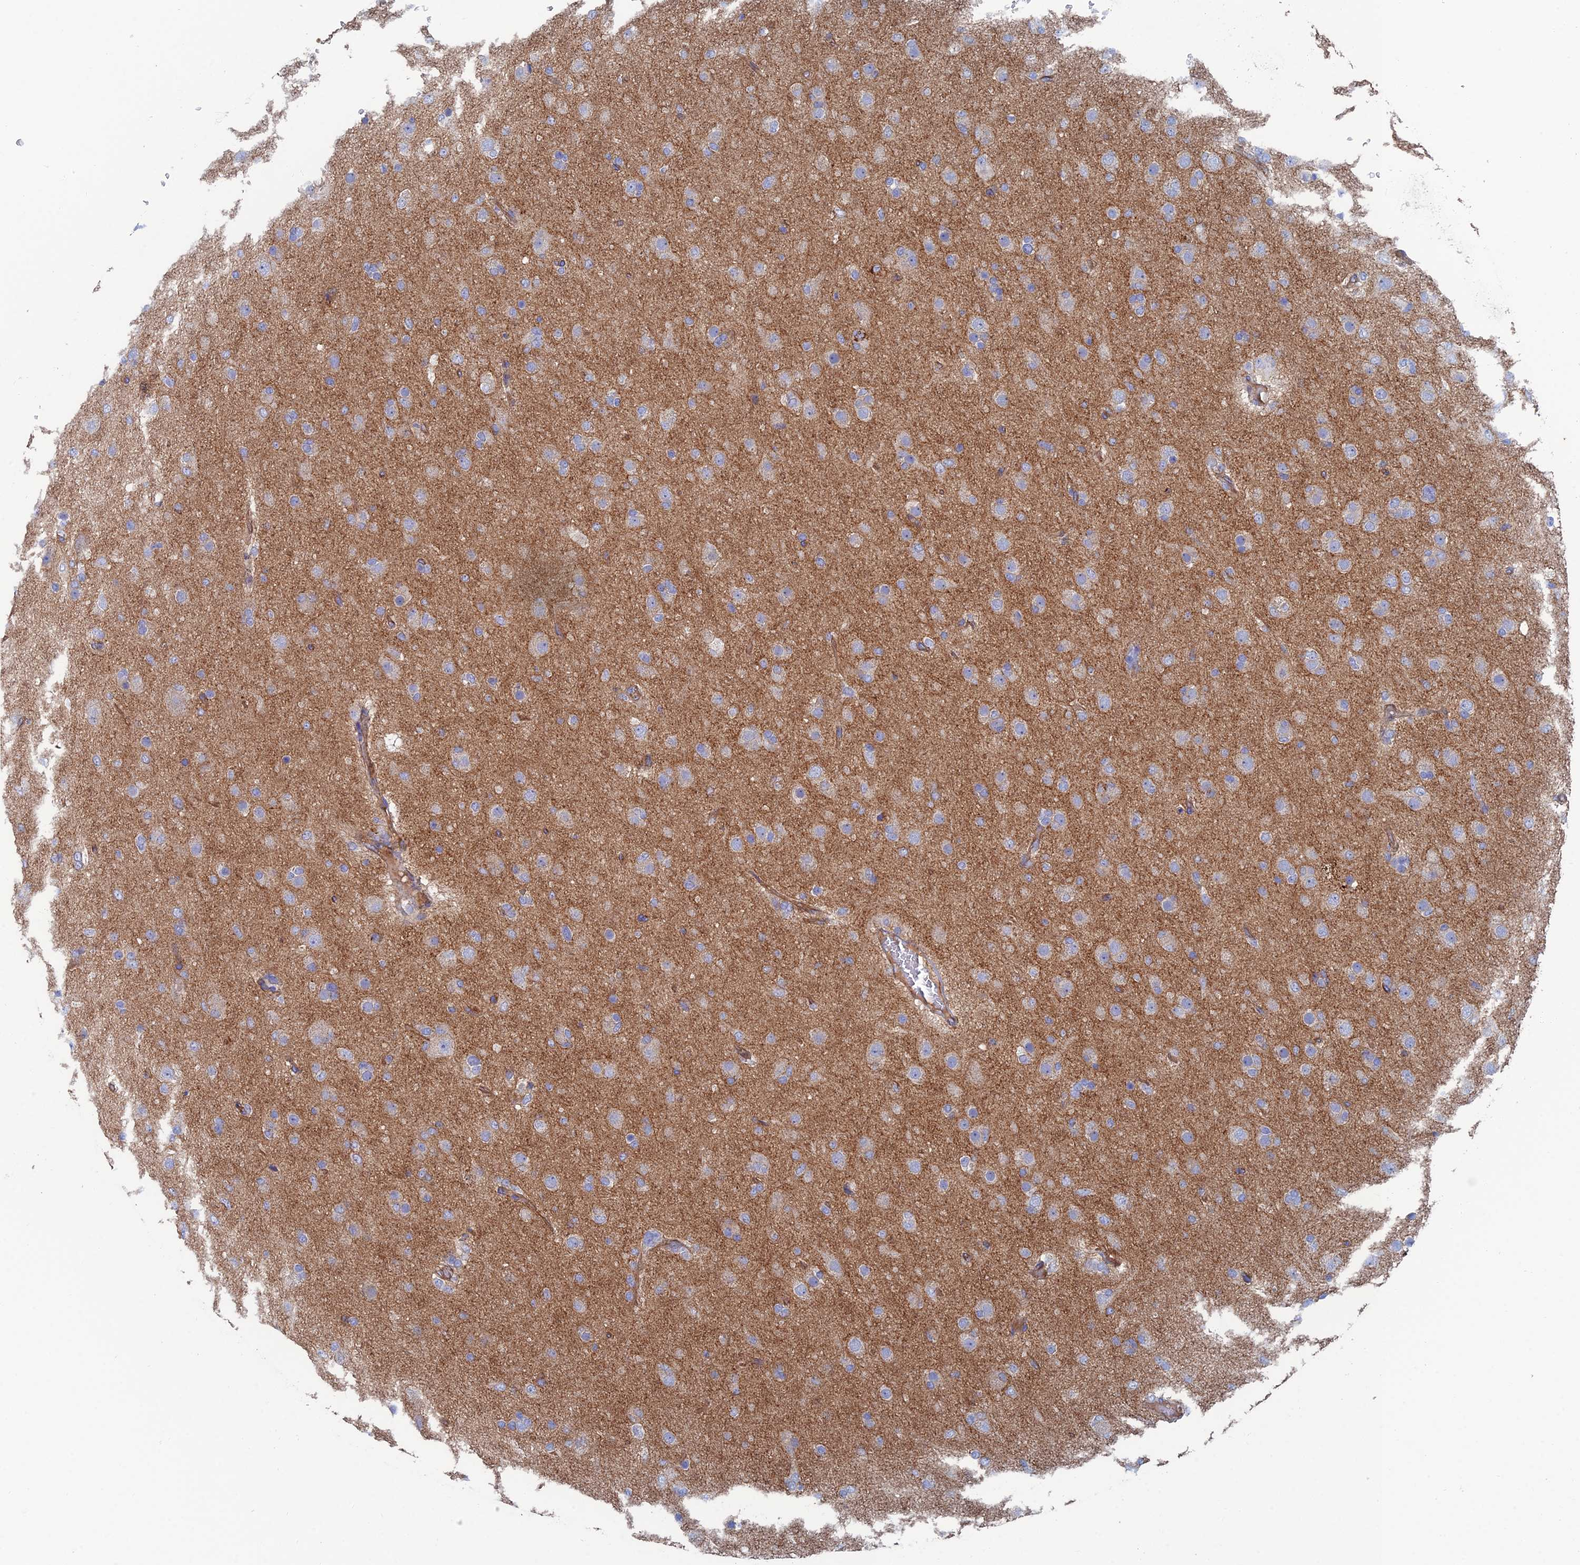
{"staining": {"intensity": "negative", "quantity": "none", "location": "none"}, "tissue": "glioma", "cell_type": "Tumor cells", "image_type": "cancer", "snomed": [{"axis": "morphology", "description": "Glioma, malignant, Low grade"}, {"axis": "topography", "description": "Brain"}], "caption": "This is an immunohistochemistry (IHC) micrograph of low-grade glioma (malignant). There is no positivity in tumor cells.", "gene": "SNX11", "patient": {"sex": "male", "age": 65}}